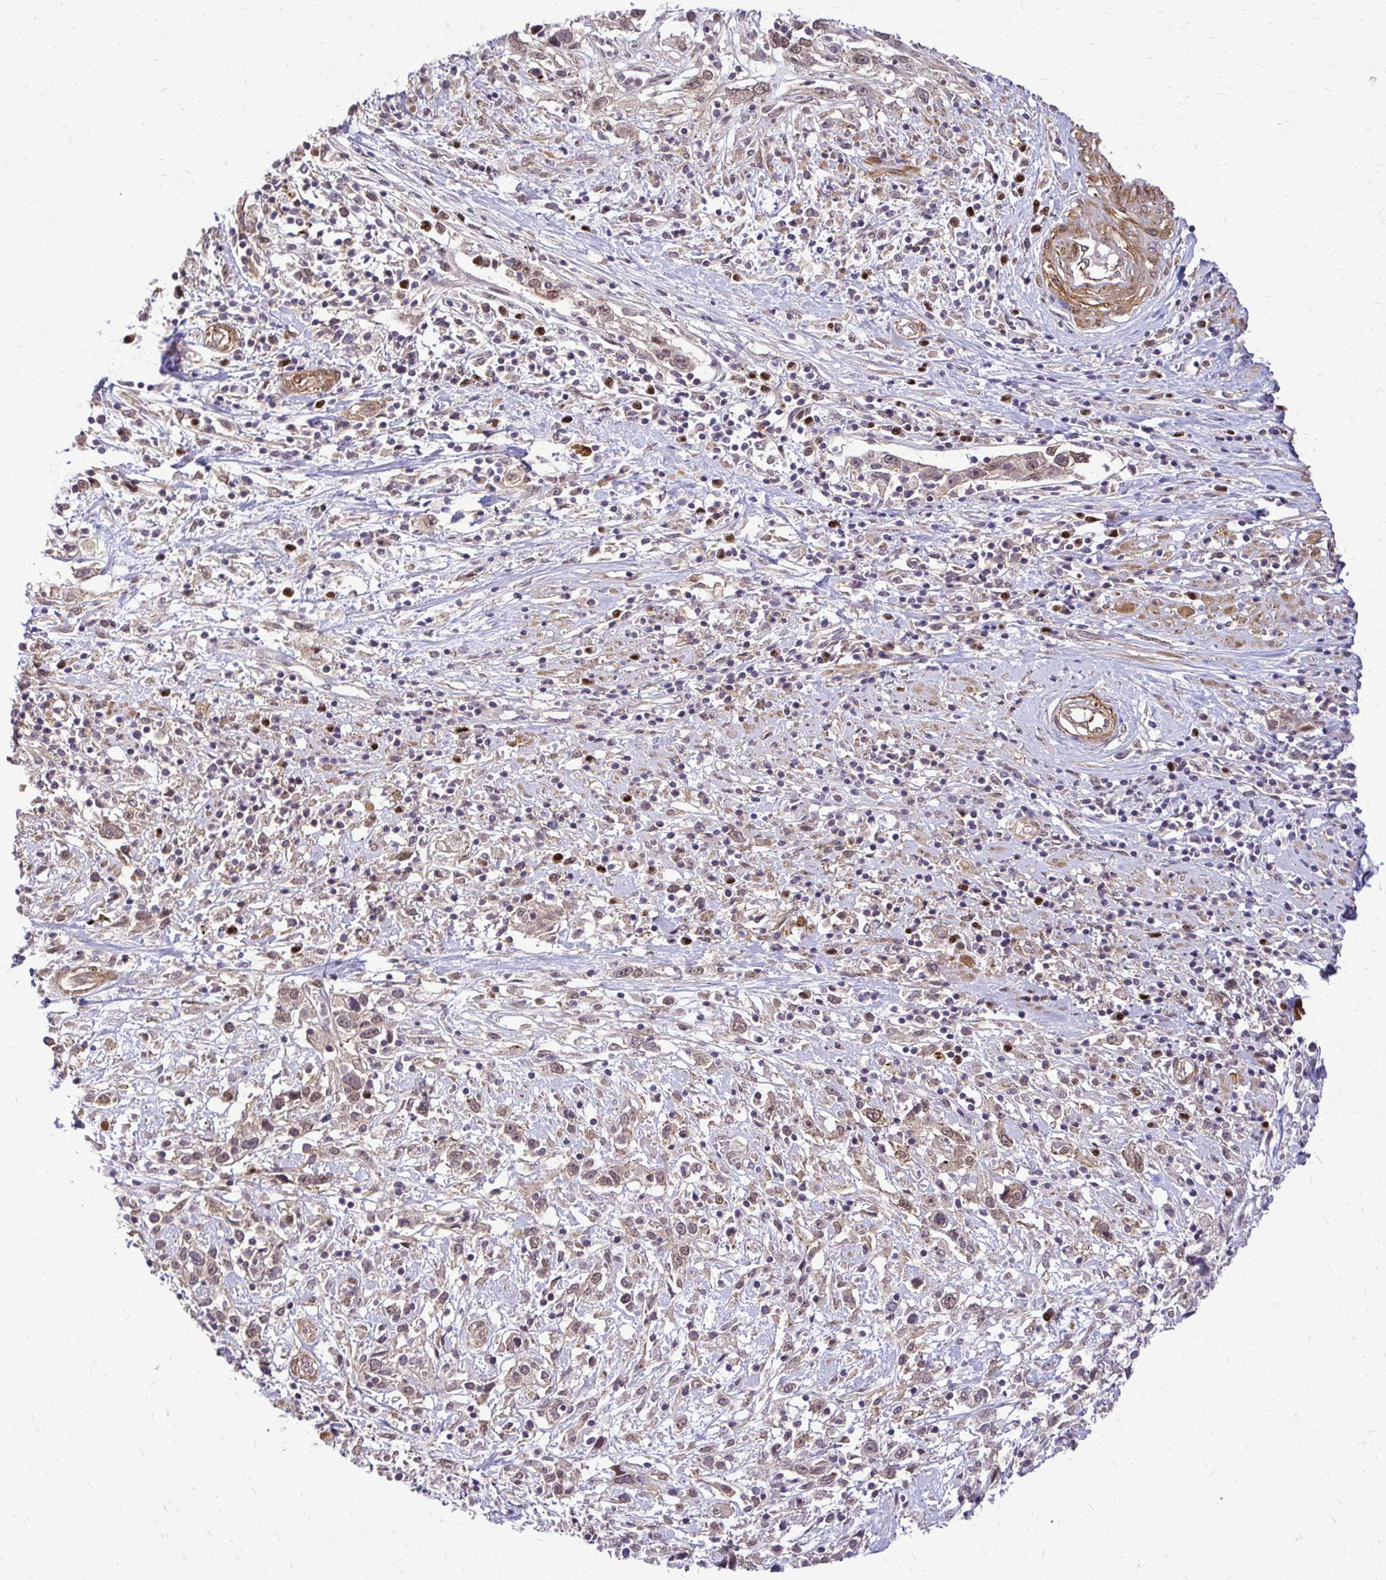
{"staining": {"intensity": "weak", "quantity": ">75%", "location": "nuclear"}, "tissue": "cervical cancer", "cell_type": "Tumor cells", "image_type": "cancer", "snomed": [{"axis": "morphology", "description": "Adenocarcinoma, NOS"}, {"axis": "topography", "description": "Cervix"}], "caption": "Immunohistochemical staining of cervical cancer displays low levels of weak nuclear expression in approximately >75% of tumor cells.", "gene": "TRIP6", "patient": {"sex": "female", "age": 40}}